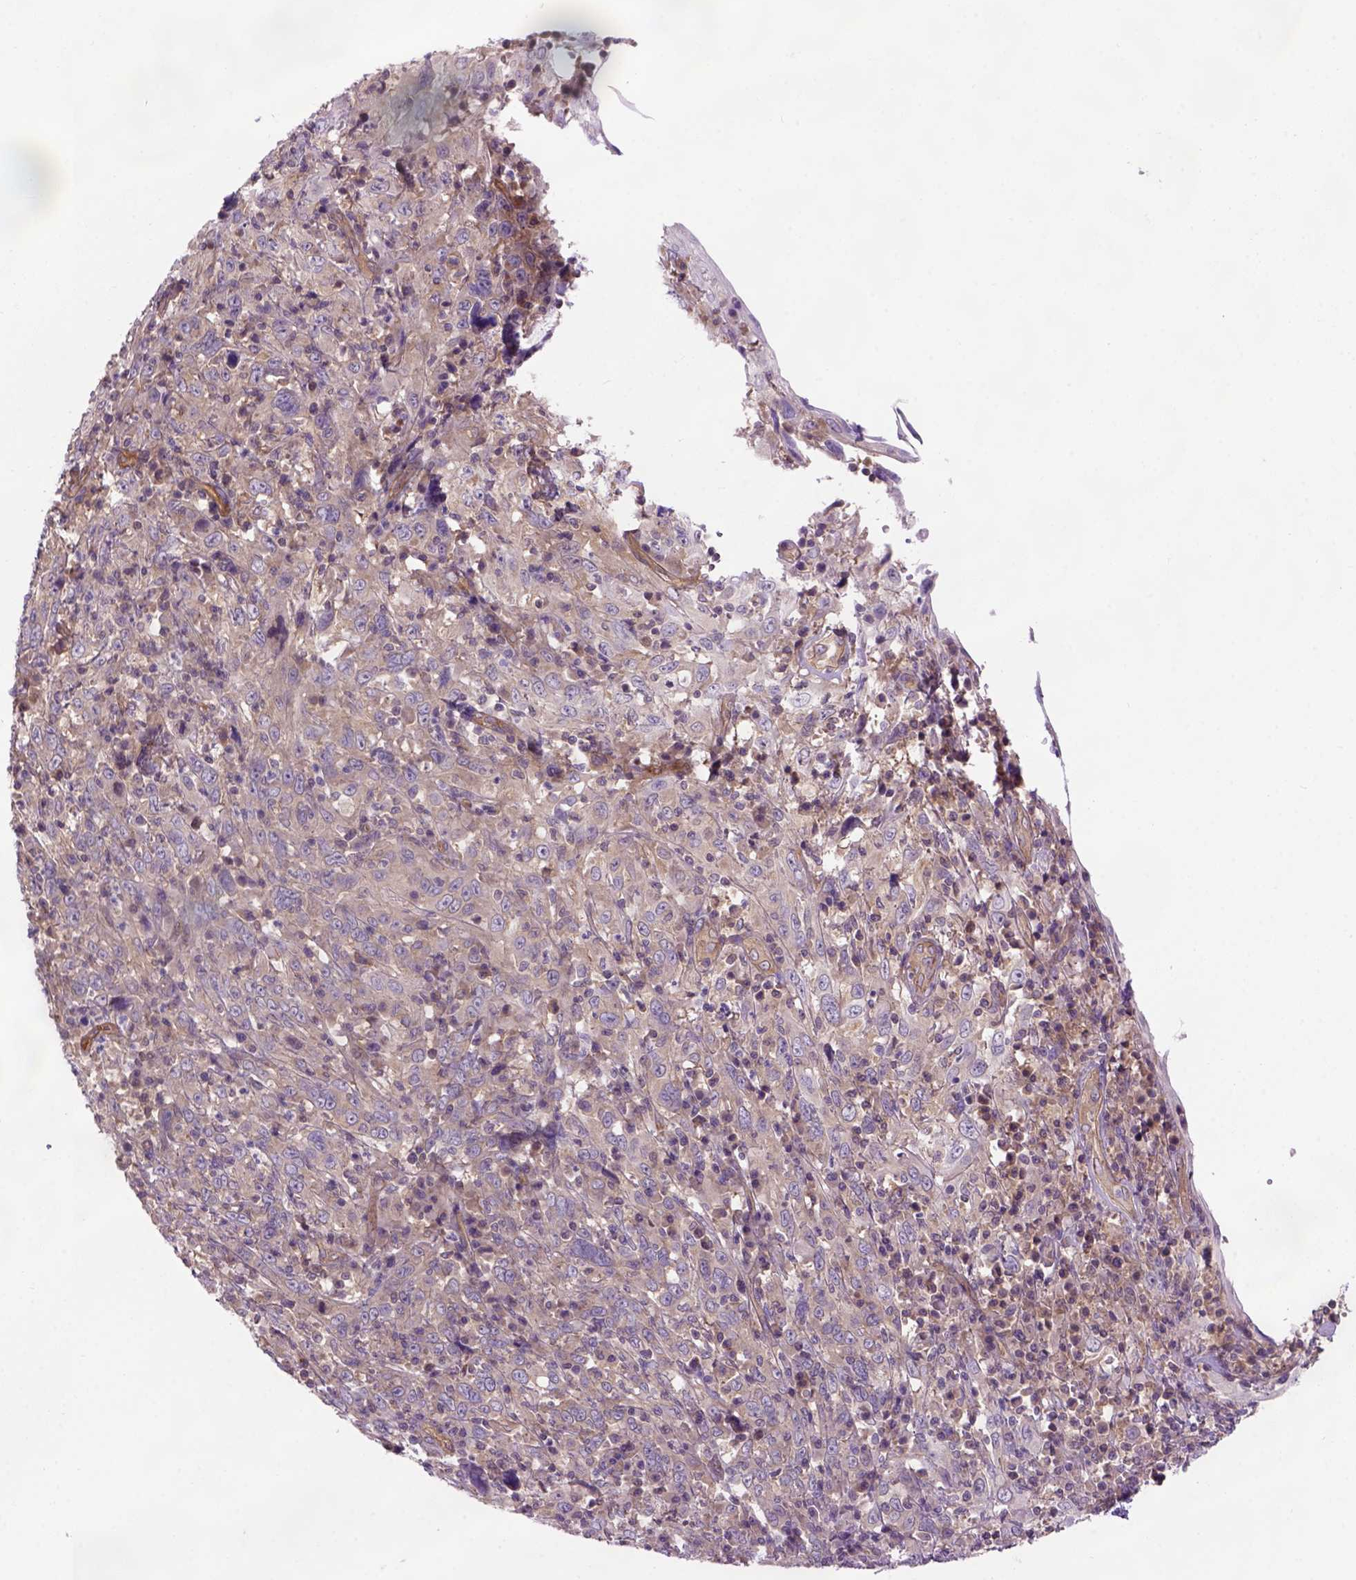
{"staining": {"intensity": "weak", "quantity": "25%-75%", "location": "cytoplasmic/membranous"}, "tissue": "cervical cancer", "cell_type": "Tumor cells", "image_type": "cancer", "snomed": [{"axis": "morphology", "description": "Squamous cell carcinoma, NOS"}, {"axis": "topography", "description": "Cervix"}], "caption": "Tumor cells reveal low levels of weak cytoplasmic/membranous staining in approximately 25%-75% of cells in human squamous cell carcinoma (cervical).", "gene": "CASKIN2", "patient": {"sex": "female", "age": 46}}